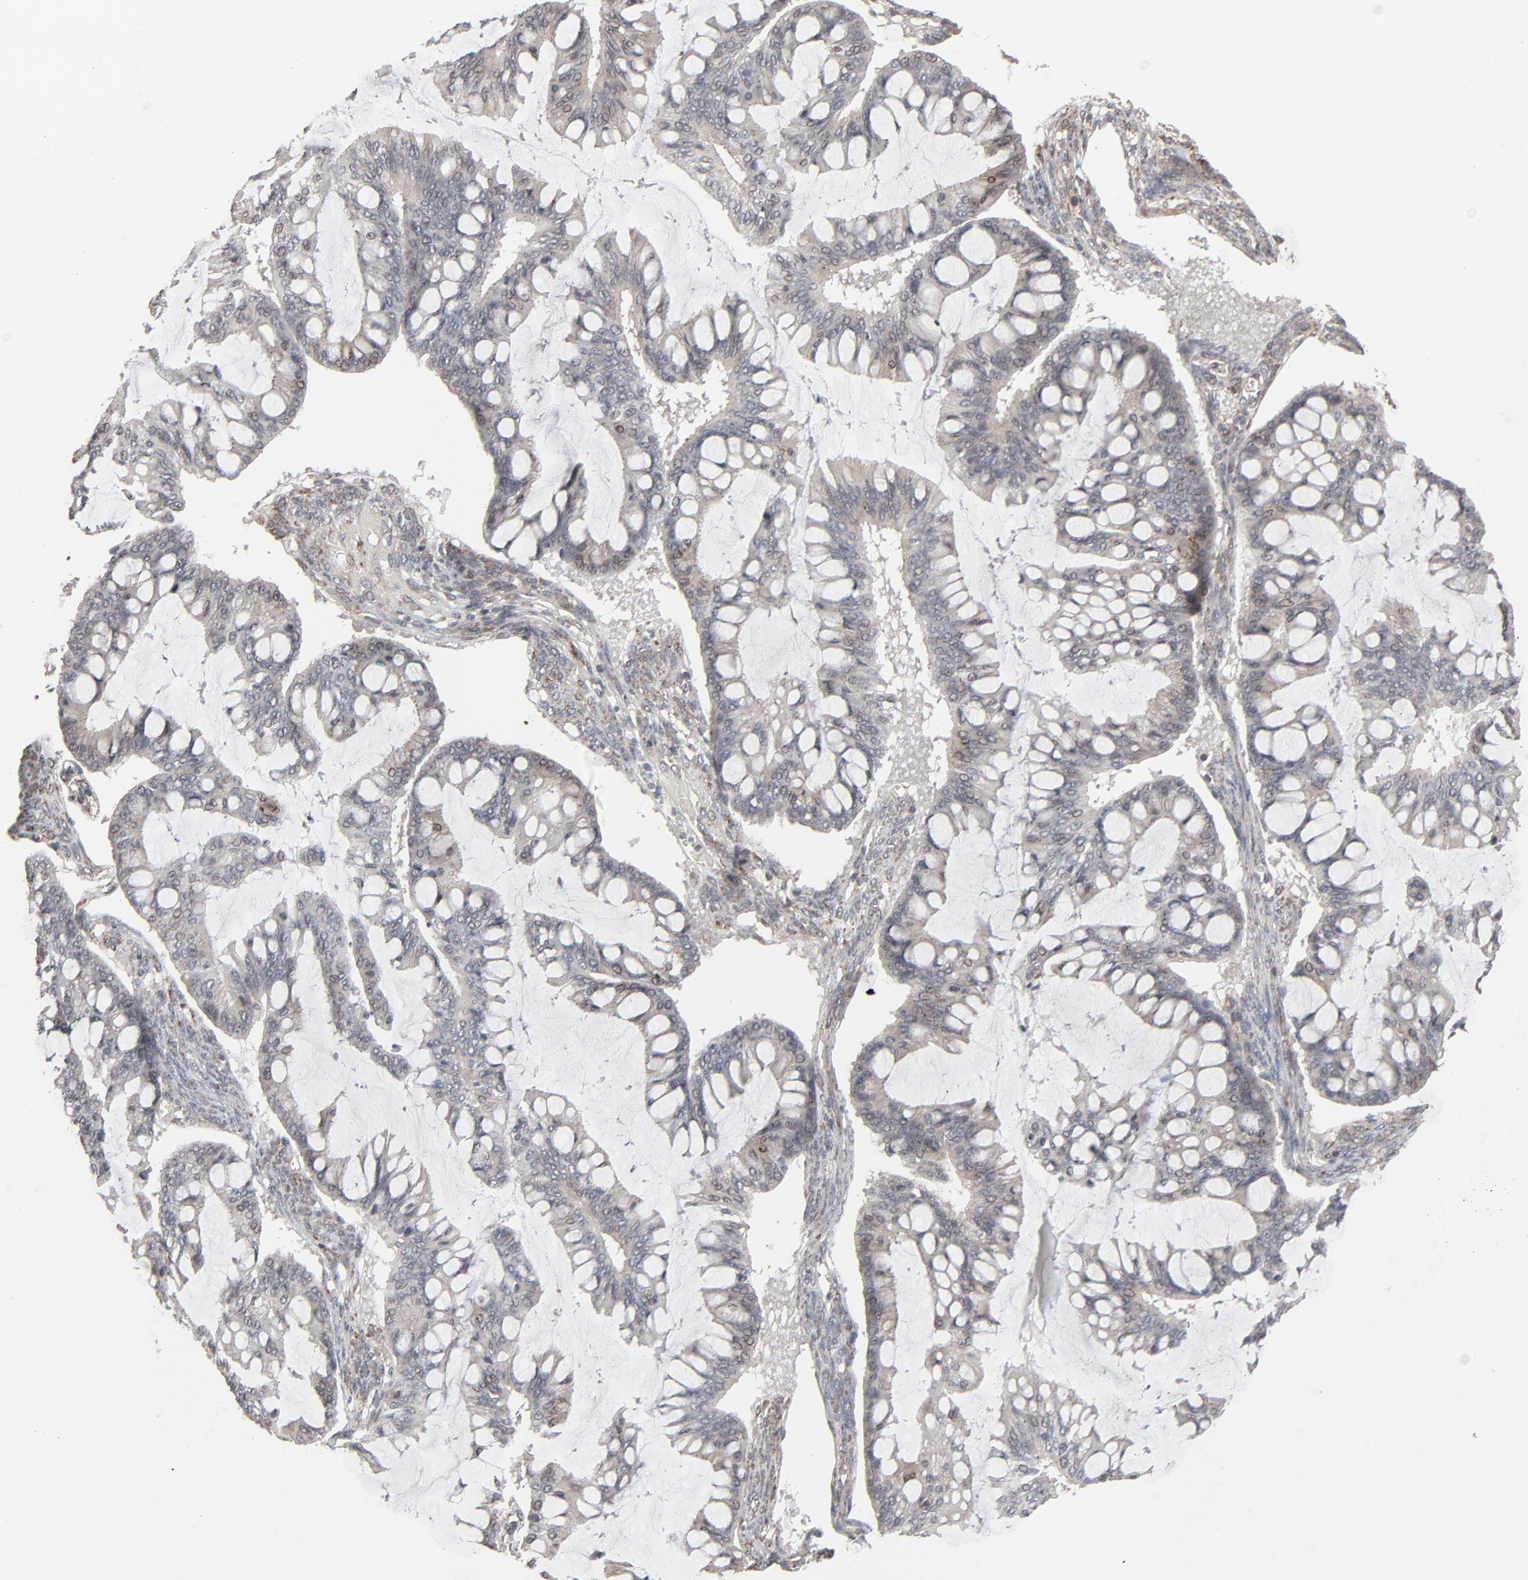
{"staining": {"intensity": "weak", "quantity": "<25%", "location": "cytoplasmic/membranous"}, "tissue": "ovarian cancer", "cell_type": "Tumor cells", "image_type": "cancer", "snomed": [{"axis": "morphology", "description": "Cystadenocarcinoma, mucinous, NOS"}, {"axis": "topography", "description": "Ovary"}], "caption": "Protein analysis of mucinous cystadenocarcinoma (ovarian) shows no significant positivity in tumor cells. Nuclei are stained in blue.", "gene": "CTNND1", "patient": {"sex": "female", "age": 73}}